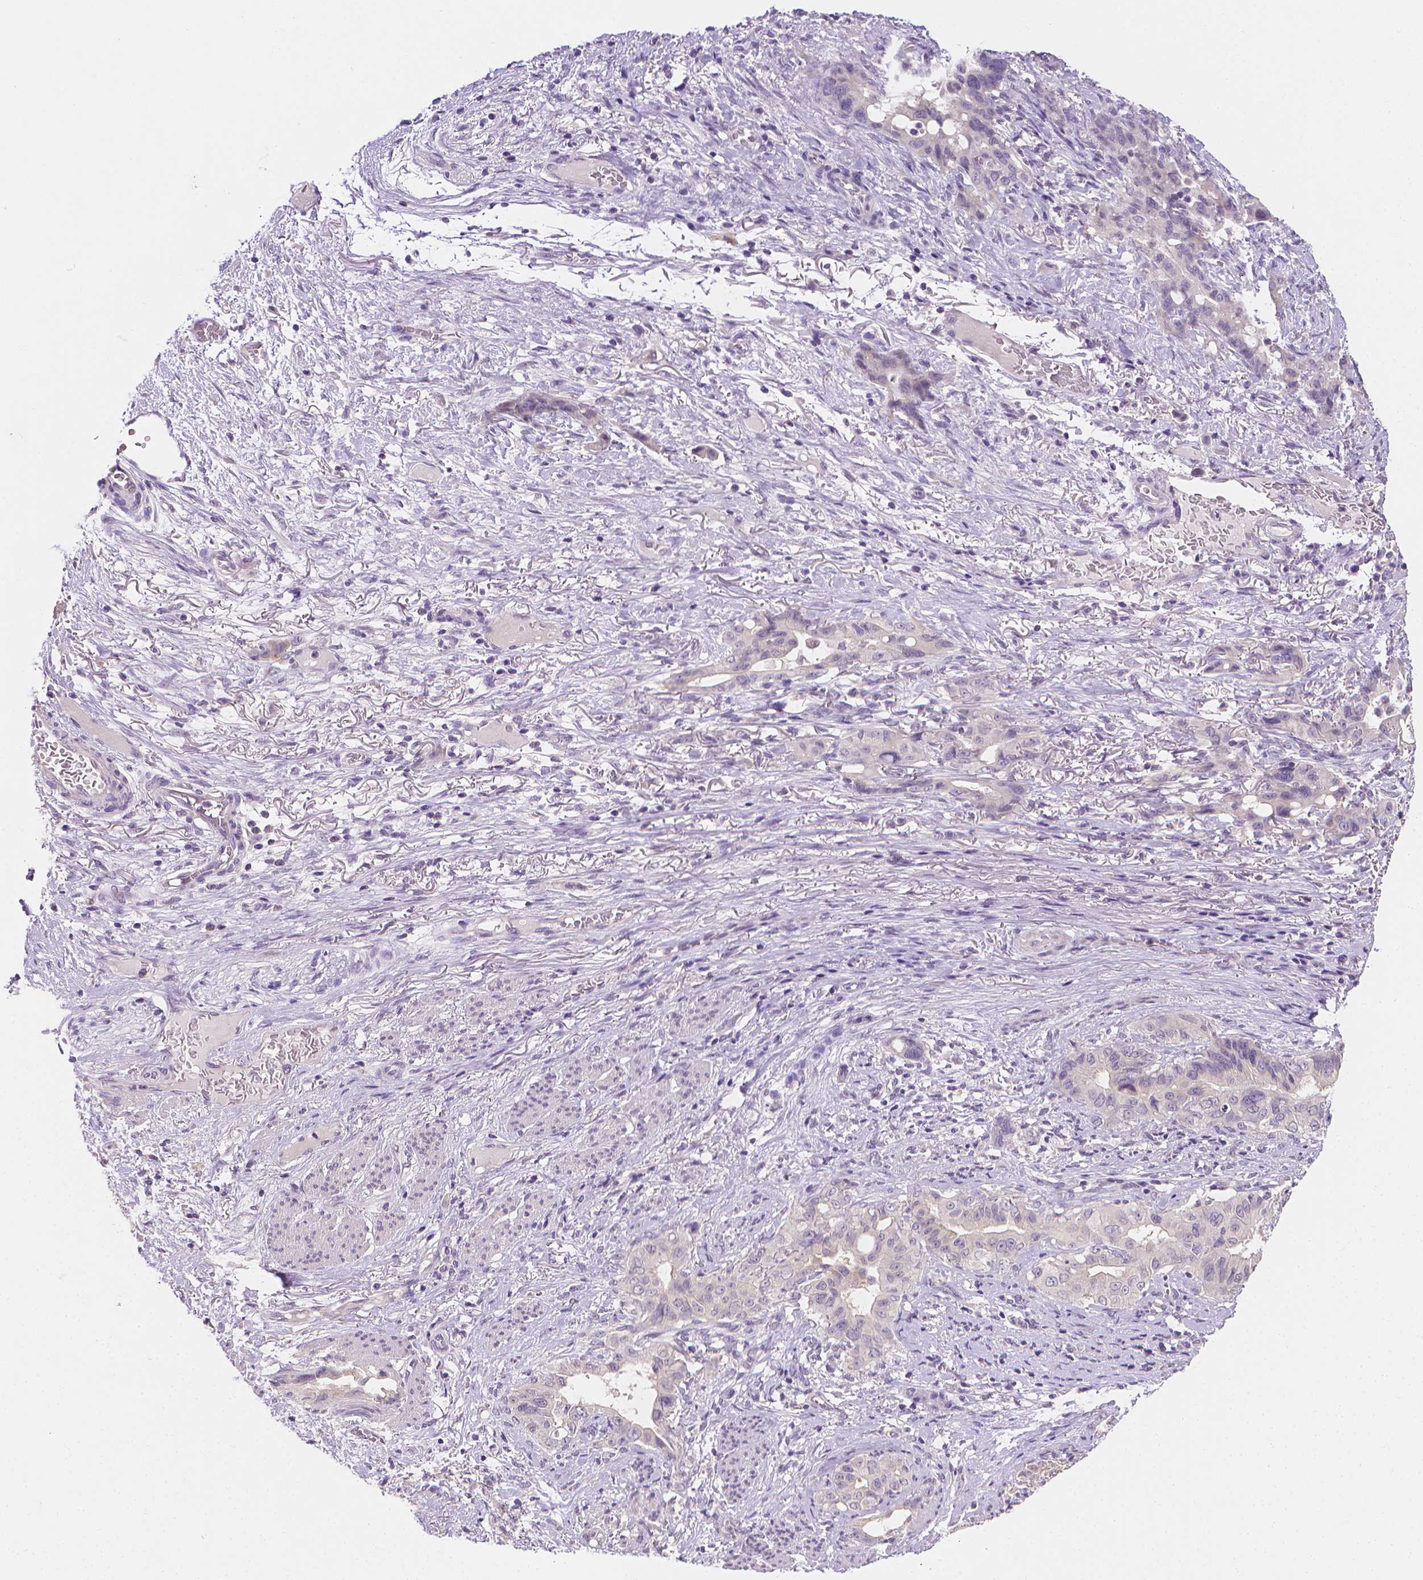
{"staining": {"intensity": "negative", "quantity": "none", "location": "none"}, "tissue": "stomach cancer", "cell_type": "Tumor cells", "image_type": "cancer", "snomed": [{"axis": "morphology", "description": "Normal tissue, NOS"}, {"axis": "morphology", "description": "Adenocarcinoma, NOS"}, {"axis": "topography", "description": "Esophagus"}, {"axis": "topography", "description": "Stomach, upper"}], "caption": "A photomicrograph of human stomach cancer (adenocarcinoma) is negative for staining in tumor cells.", "gene": "FASN", "patient": {"sex": "male", "age": 62}}